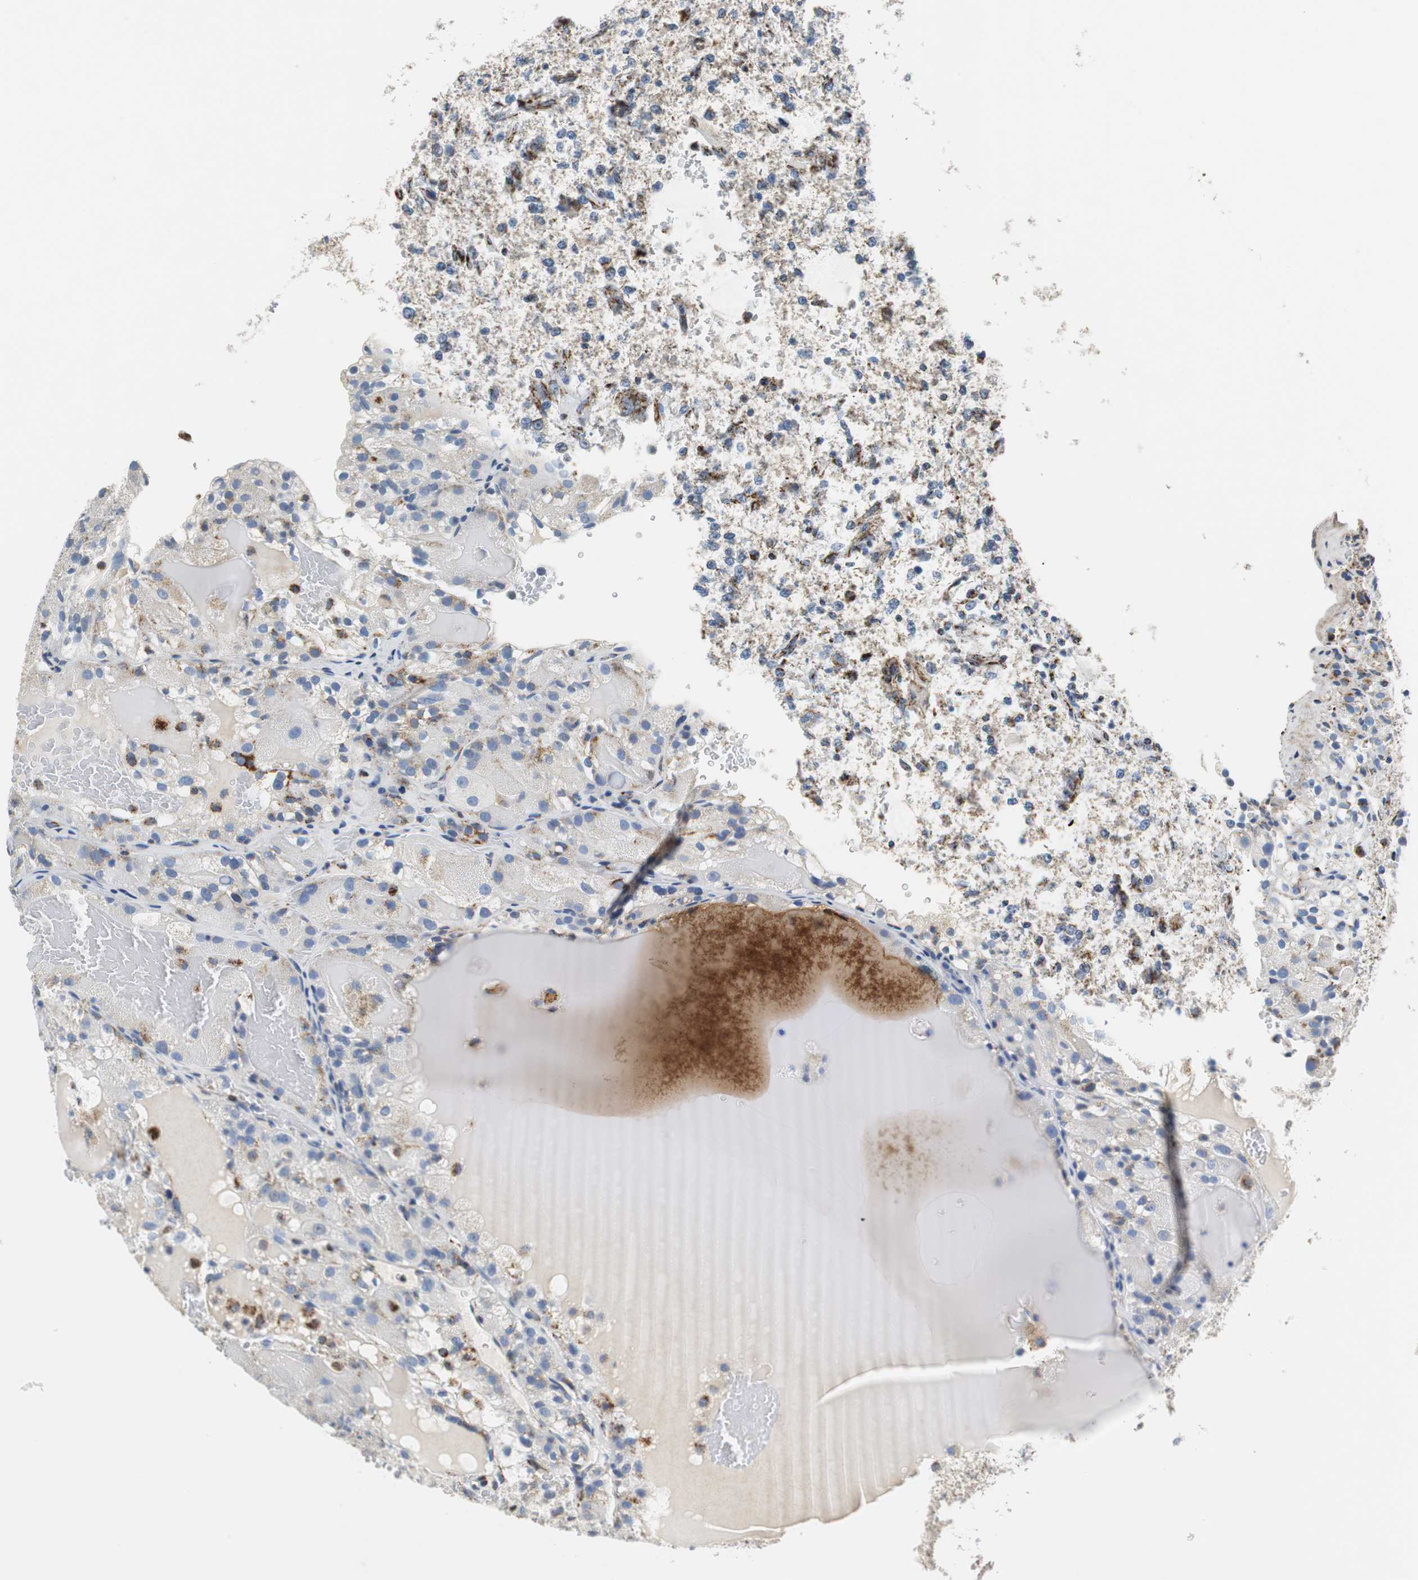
{"staining": {"intensity": "moderate", "quantity": "<25%", "location": "cytoplasmic/membranous"}, "tissue": "renal cancer", "cell_type": "Tumor cells", "image_type": "cancer", "snomed": [{"axis": "morphology", "description": "Normal tissue, NOS"}, {"axis": "morphology", "description": "Adenocarcinoma, NOS"}, {"axis": "topography", "description": "Kidney"}], "caption": "High-magnification brightfield microscopy of renal cancer (adenocarcinoma) stained with DAB (3,3'-diaminobenzidine) (brown) and counterstained with hematoxylin (blue). tumor cells exhibit moderate cytoplasmic/membranous positivity is present in about<25% of cells.", "gene": "C1QTNF7", "patient": {"sex": "male", "age": 61}}